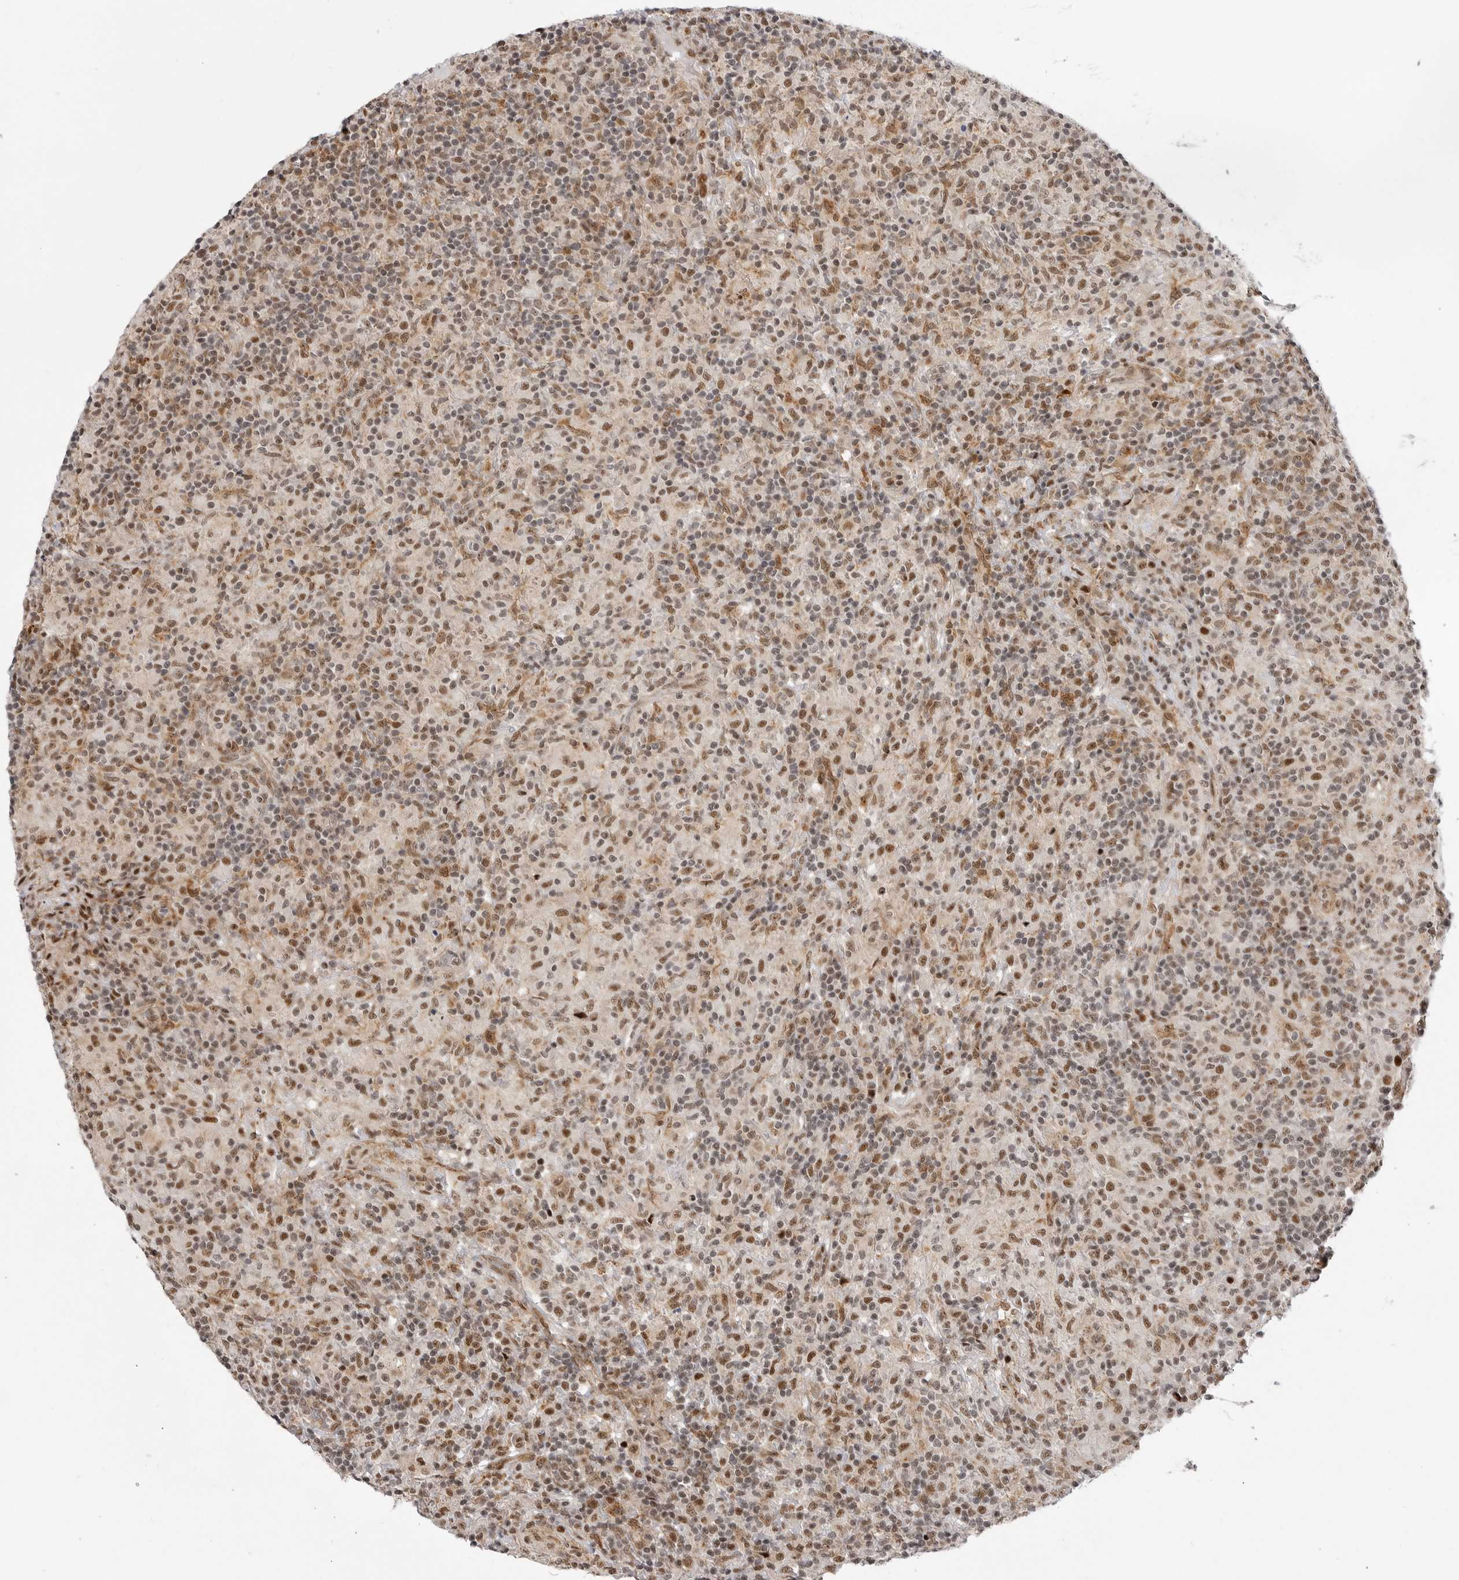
{"staining": {"intensity": "moderate", "quantity": ">75%", "location": "nuclear"}, "tissue": "lymphoma", "cell_type": "Tumor cells", "image_type": "cancer", "snomed": [{"axis": "morphology", "description": "Hodgkin's disease, NOS"}, {"axis": "topography", "description": "Lymph node"}], "caption": "Tumor cells exhibit medium levels of moderate nuclear positivity in about >75% of cells in human Hodgkin's disease. (DAB (3,3'-diaminobenzidine) = brown stain, brightfield microscopy at high magnification).", "gene": "GPATCH2", "patient": {"sex": "male", "age": 70}}